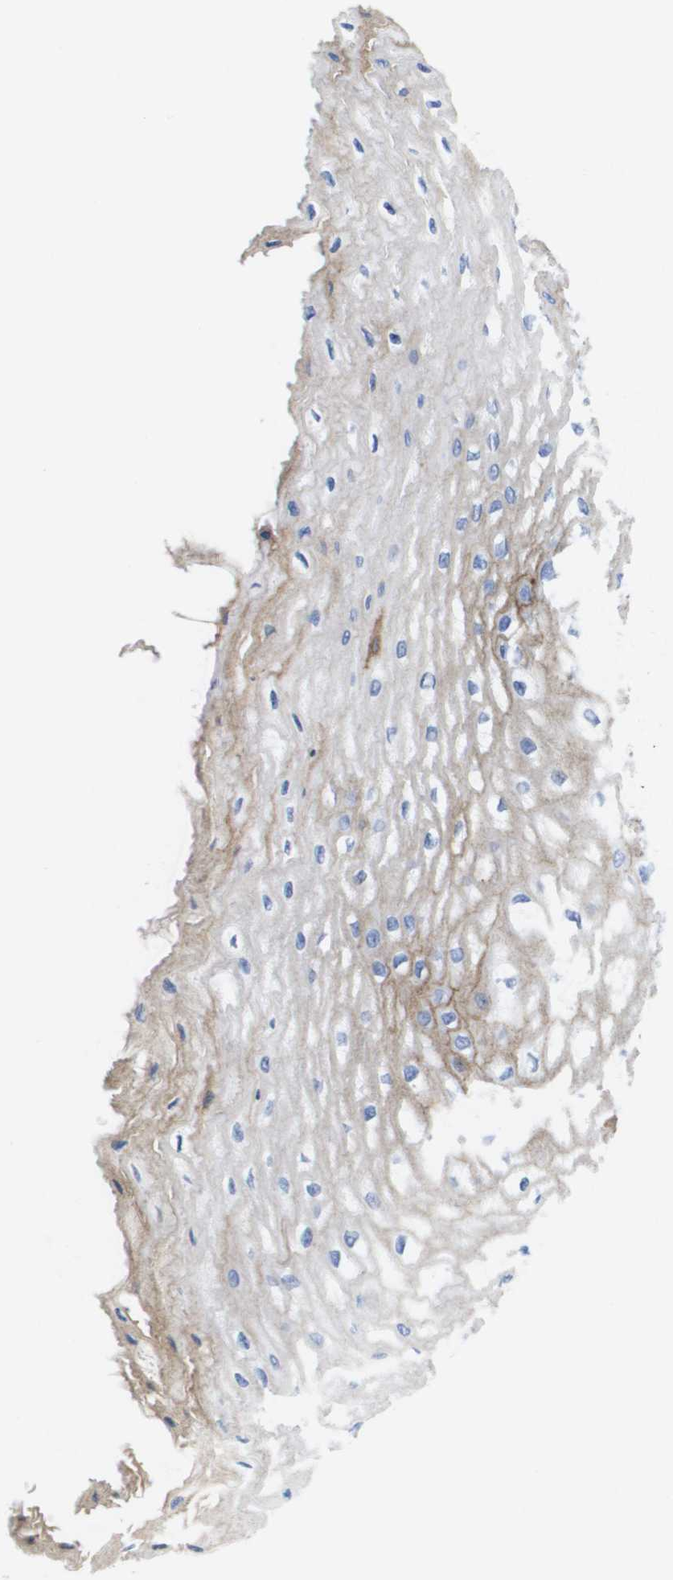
{"staining": {"intensity": "moderate", "quantity": "<25%", "location": "cytoplasmic/membranous"}, "tissue": "esophagus", "cell_type": "Squamous epithelial cells", "image_type": "normal", "snomed": [{"axis": "morphology", "description": "Normal tissue, NOS"}, {"axis": "topography", "description": "Esophagus"}], "caption": "This photomicrograph shows immunohistochemistry (IHC) staining of normal human esophagus, with low moderate cytoplasmic/membranous expression in about <25% of squamous epithelial cells.", "gene": "SERPINC1", "patient": {"sex": "male", "age": 54}}